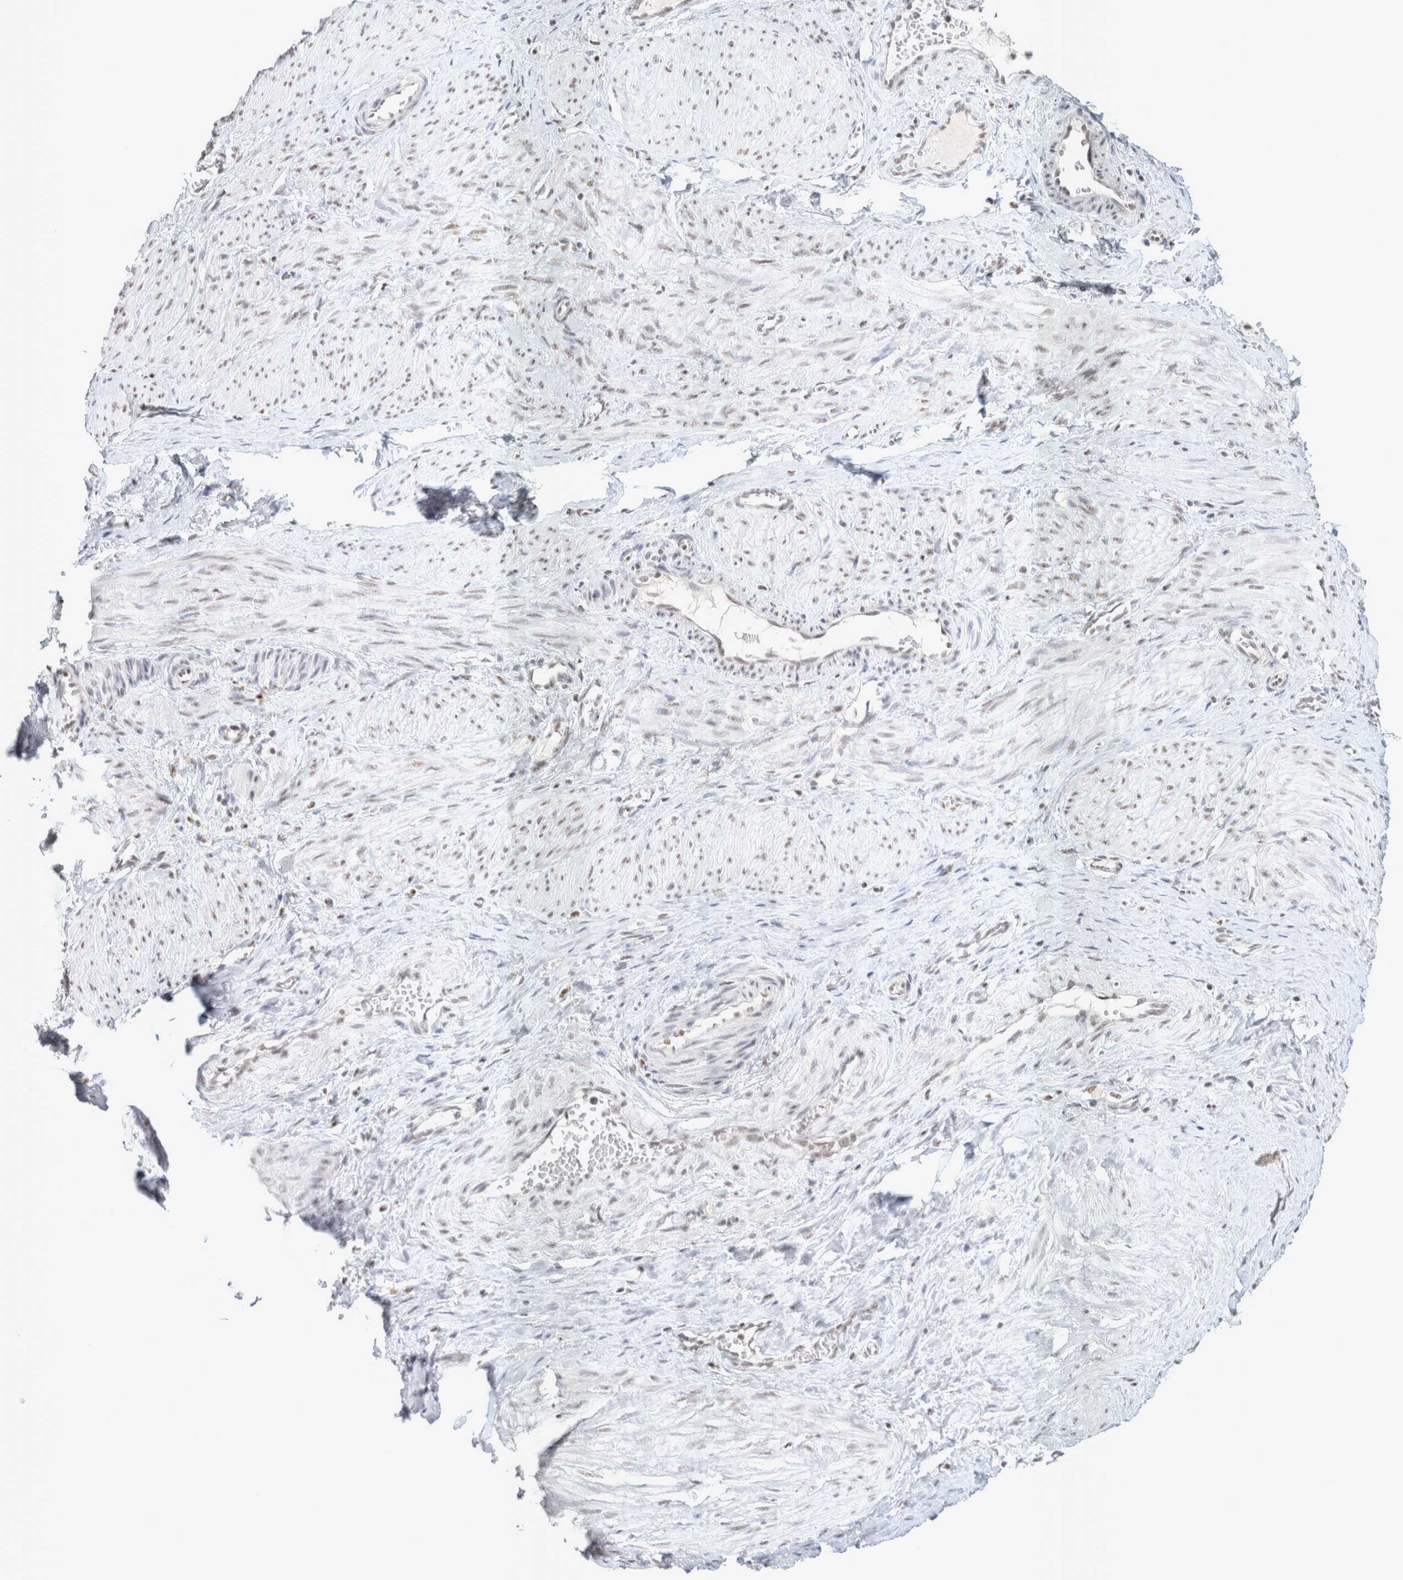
{"staining": {"intensity": "negative", "quantity": "none", "location": "none"}, "tissue": "smooth muscle", "cell_type": "Smooth muscle cells", "image_type": "normal", "snomed": [{"axis": "morphology", "description": "Normal tissue, NOS"}, {"axis": "topography", "description": "Endometrium"}], "caption": "Immunohistochemistry (IHC) image of normal smooth muscle: human smooth muscle stained with DAB (3,3'-diaminobenzidine) exhibits no significant protein staining in smooth muscle cells. (Stains: DAB (3,3'-diaminobenzidine) immunohistochemistry with hematoxylin counter stain, Microscopy: brightfield microscopy at high magnification).", "gene": "TRMT12", "patient": {"sex": "female", "age": 33}}